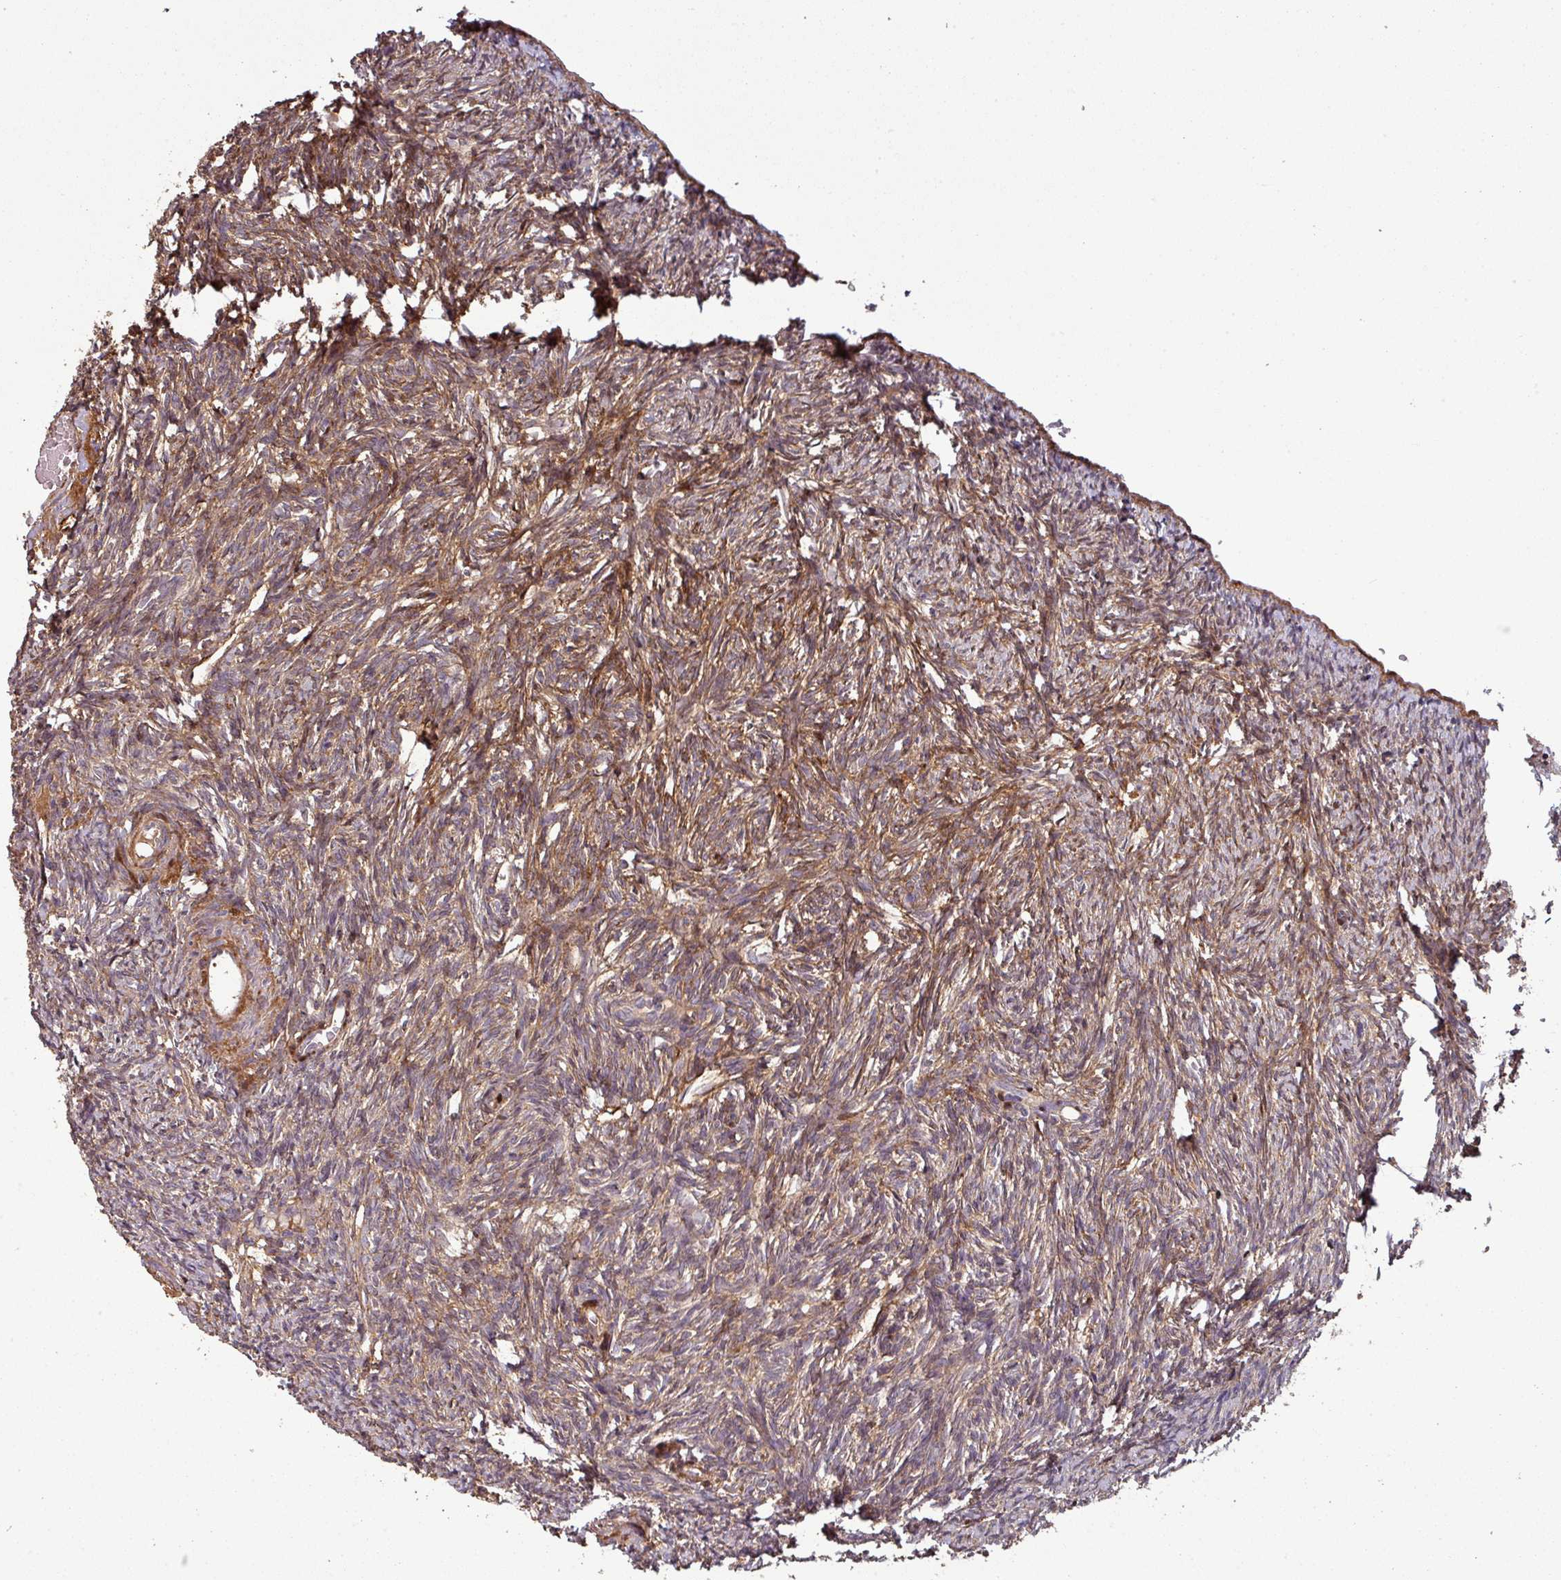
{"staining": {"intensity": "moderate", "quantity": ">75%", "location": "cytoplasmic/membranous"}, "tissue": "ovary", "cell_type": "Ovarian stroma cells", "image_type": "normal", "snomed": [{"axis": "morphology", "description": "Normal tissue, NOS"}, {"axis": "topography", "description": "Ovary"}], "caption": "Protein expression analysis of unremarkable human ovary reveals moderate cytoplasmic/membranous positivity in approximately >75% of ovarian stroma cells. The staining was performed using DAB (3,3'-diaminobenzidine), with brown indicating positive protein expression. Nuclei are stained blue with hematoxylin.", "gene": "ISLR", "patient": {"sex": "female", "age": 51}}